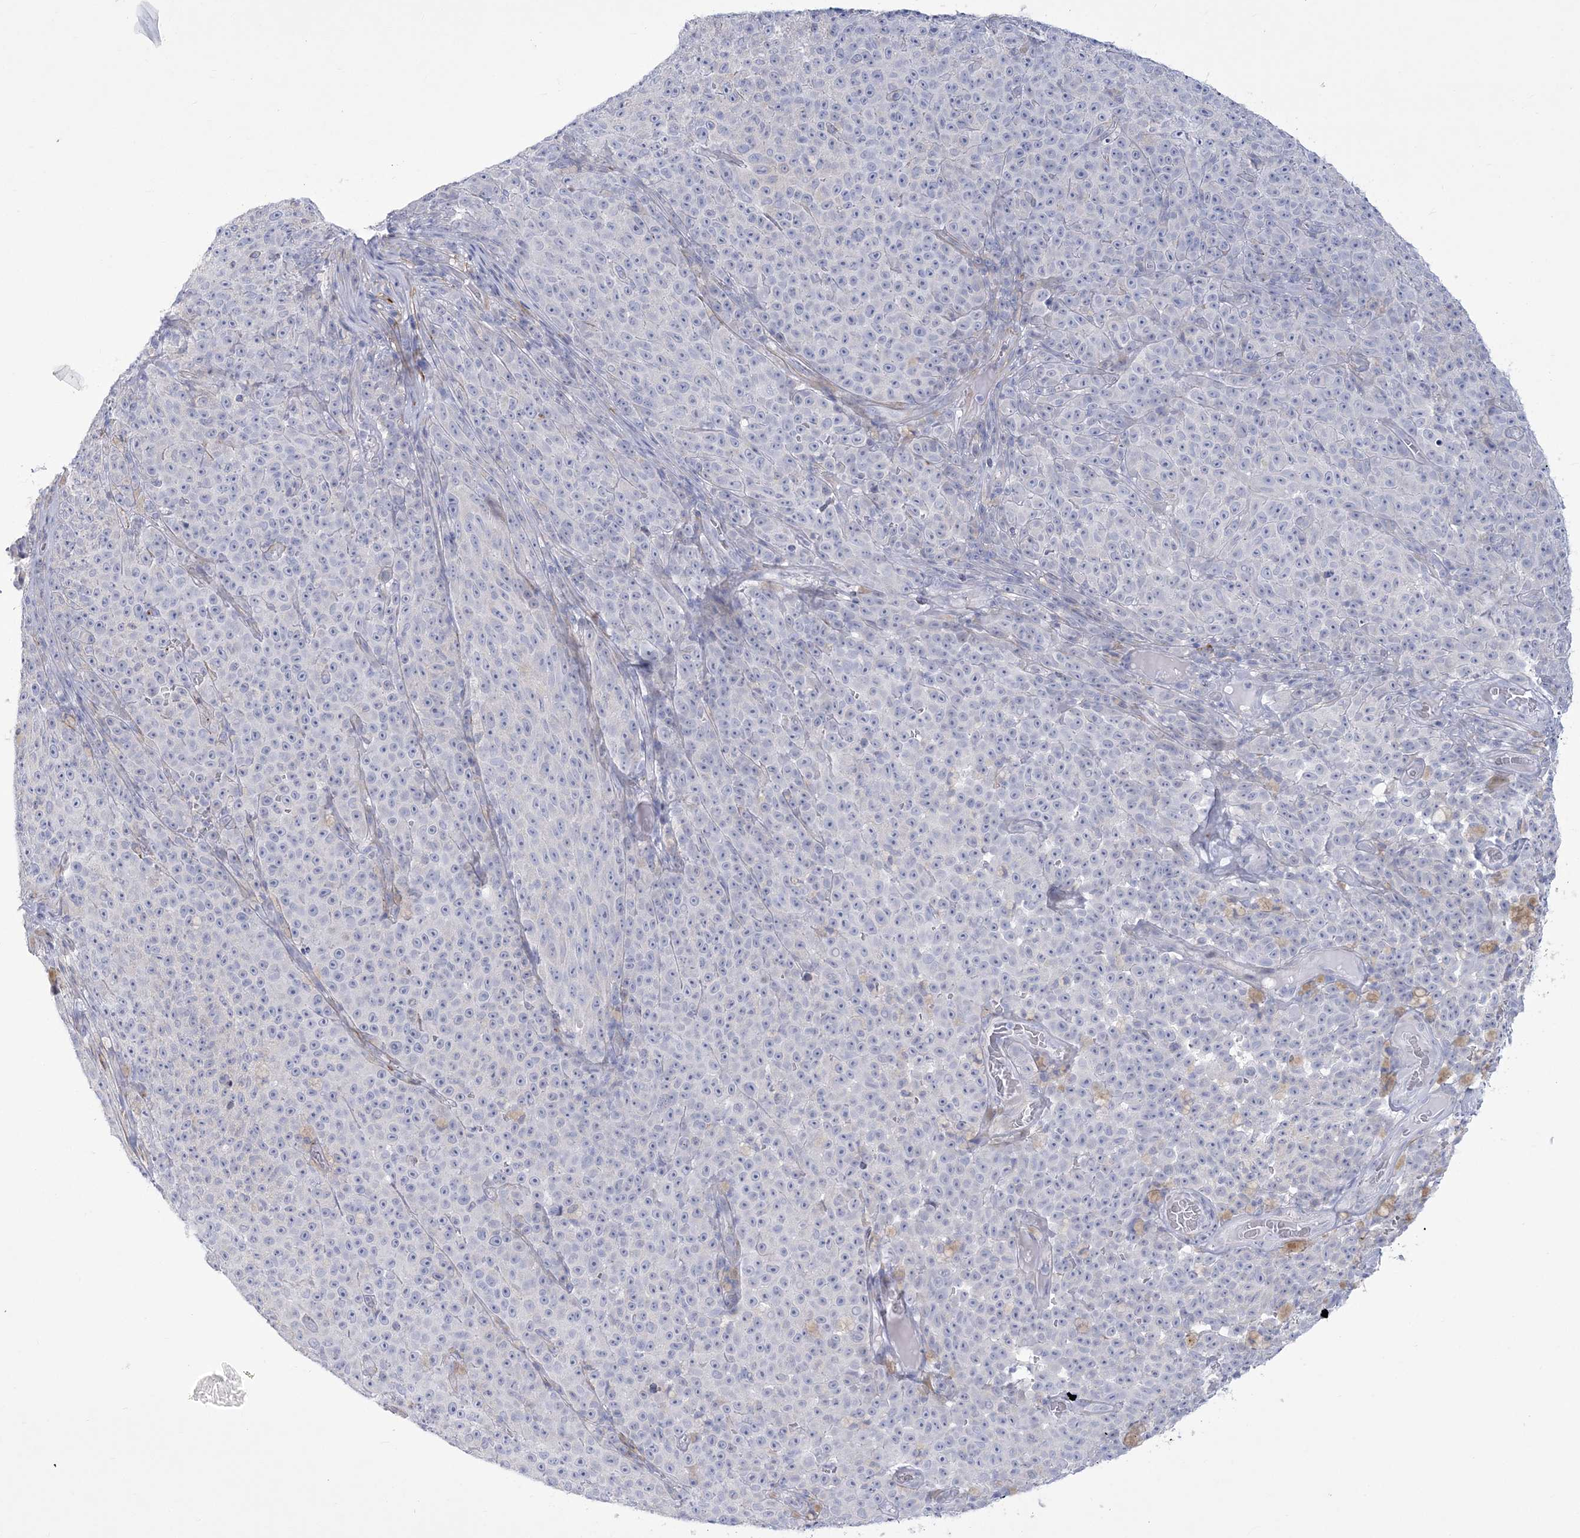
{"staining": {"intensity": "negative", "quantity": "none", "location": "none"}, "tissue": "melanoma", "cell_type": "Tumor cells", "image_type": "cancer", "snomed": [{"axis": "morphology", "description": "Malignant melanoma, NOS"}, {"axis": "topography", "description": "Skin"}], "caption": "Protein analysis of malignant melanoma shows no significant expression in tumor cells.", "gene": "WDR27", "patient": {"sex": "female", "age": 82}}